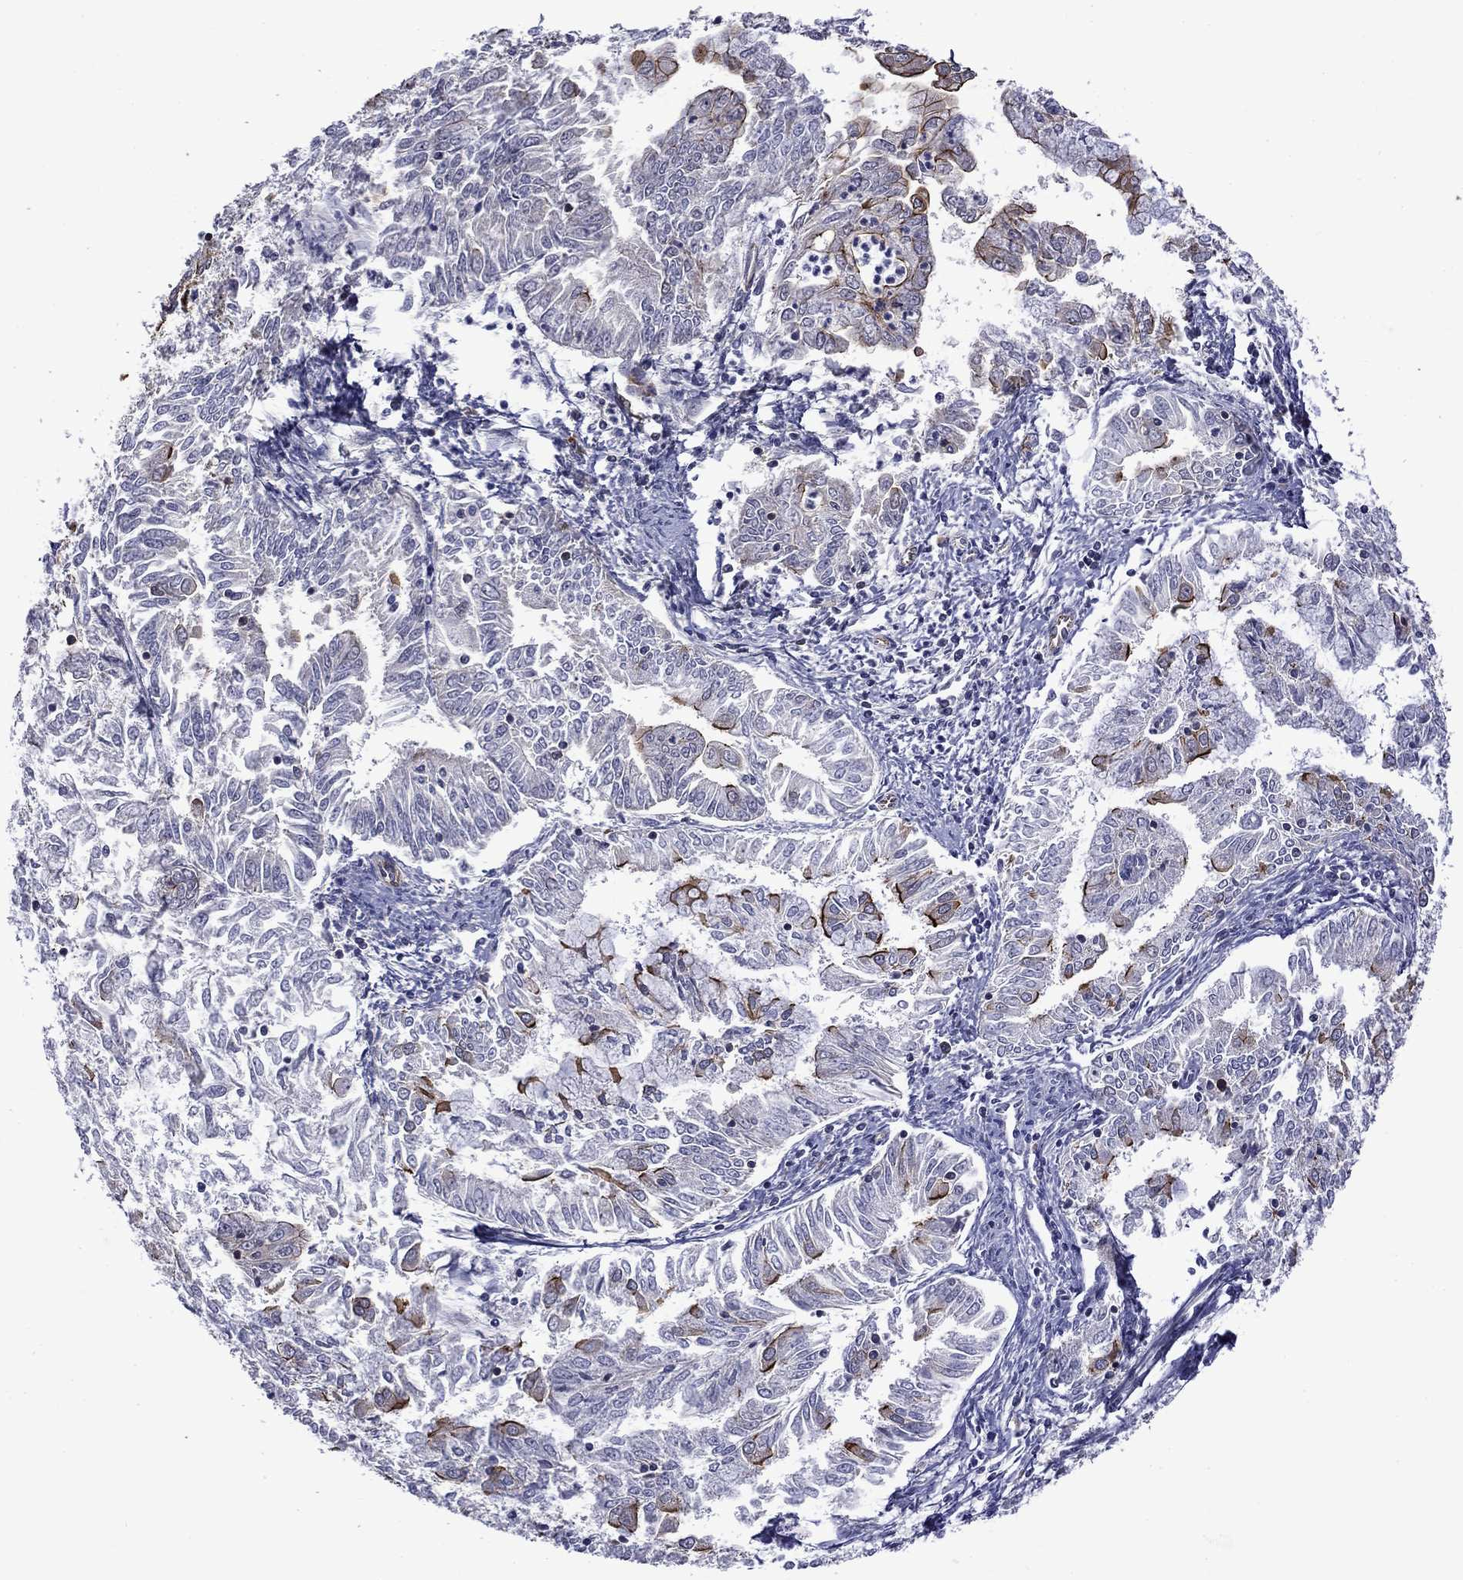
{"staining": {"intensity": "strong", "quantity": "25%-75%", "location": "cytoplasmic/membranous"}, "tissue": "endometrial cancer", "cell_type": "Tumor cells", "image_type": "cancer", "snomed": [{"axis": "morphology", "description": "Adenocarcinoma, NOS"}, {"axis": "topography", "description": "Endometrium"}], "caption": "A micrograph showing strong cytoplasmic/membranous staining in about 25%-75% of tumor cells in adenocarcinoma (endometrial), as visualized by brown immunohistochemical staining.", "gene": "LMO7", "patient": {"sex": "female", "age": 56}}